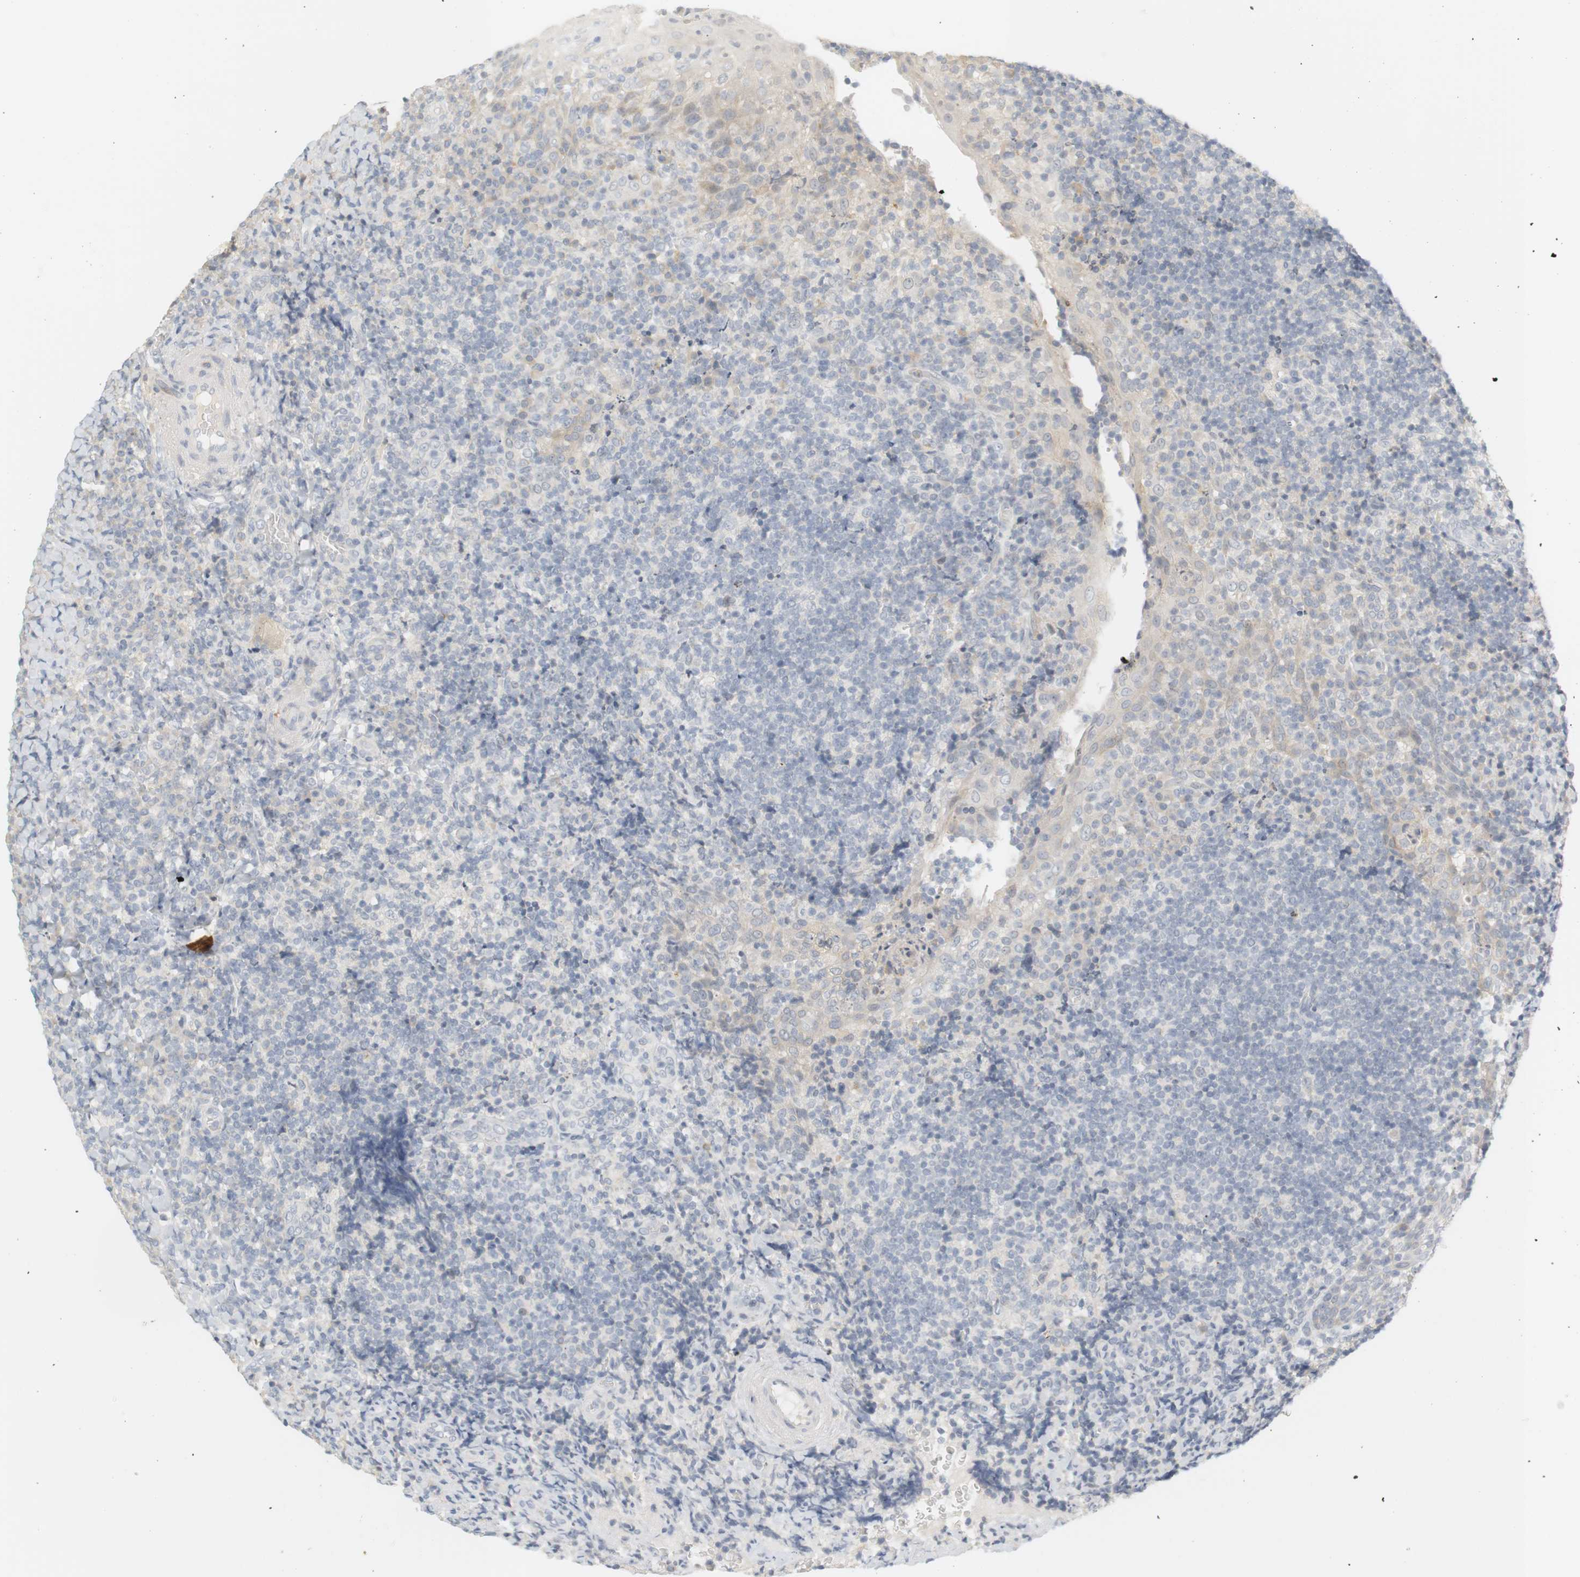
{"staining": {"intensity": "negative", "quantity": "none", "location": "none"}, "tissue": "tonsil", "cell_type": "Germinal center cells", "image_type": "normal", "snomed": [{"axis": "morphology", "description": "Normal tissue, NOS"}, {"axis": "topography", "description": "Tonsil"}], "caption": "Immunohistochemistry (IHC) histopathology image of unremarkable human tonsil stained for a protein (brown), which reveals no expression in germinal center cells. (DAB (3,3'-diaminobenzidine) immunohistochemistry, high magnification).", "gene": "RTN3", "patient": {"sex": "male", "age": 37}}